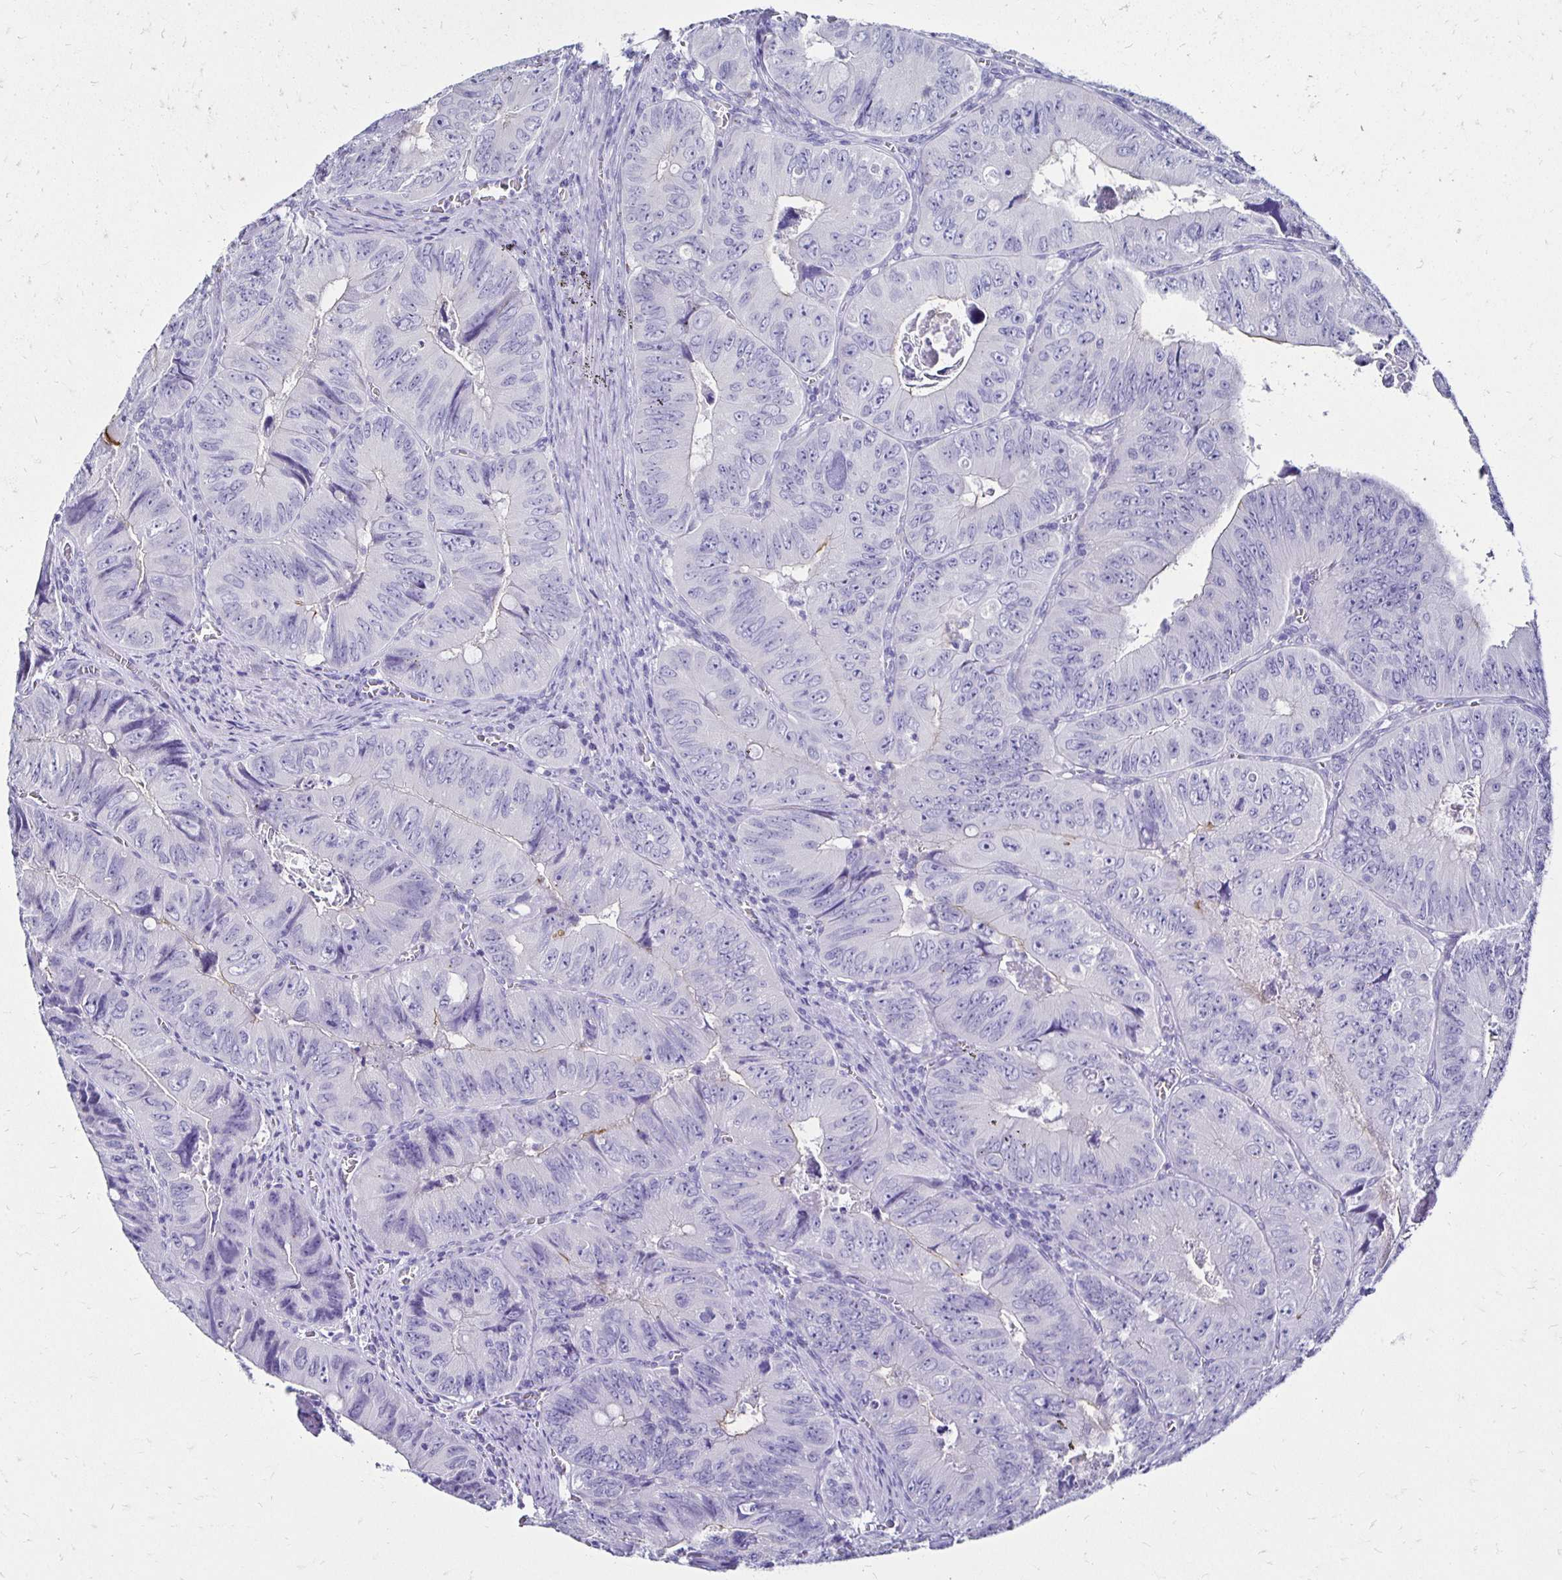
{"staining": {"intensity": "negative", "quantity": "none", "location": "none"}, "tissue": "colorectal cancer", "cell_type": "Tumor cells", "image_type": "cancer", "snomed": [{"axis": "morphology", "description": "Adenocarcinoma, NOS"}, {"axis": "topography", "description": "Colon"}], "caption": "This is a micrograph of immunohistochemistry staining of adenocarcinoma (colorectal), which shows no staining in tumor cells. (Stains: DAB IHC with hematoxylin counter stain, Microscopy: brightfield microscopy at high magnification).", "gene": "KCNT1", "patient": {"sex": "female", "age": 84}}